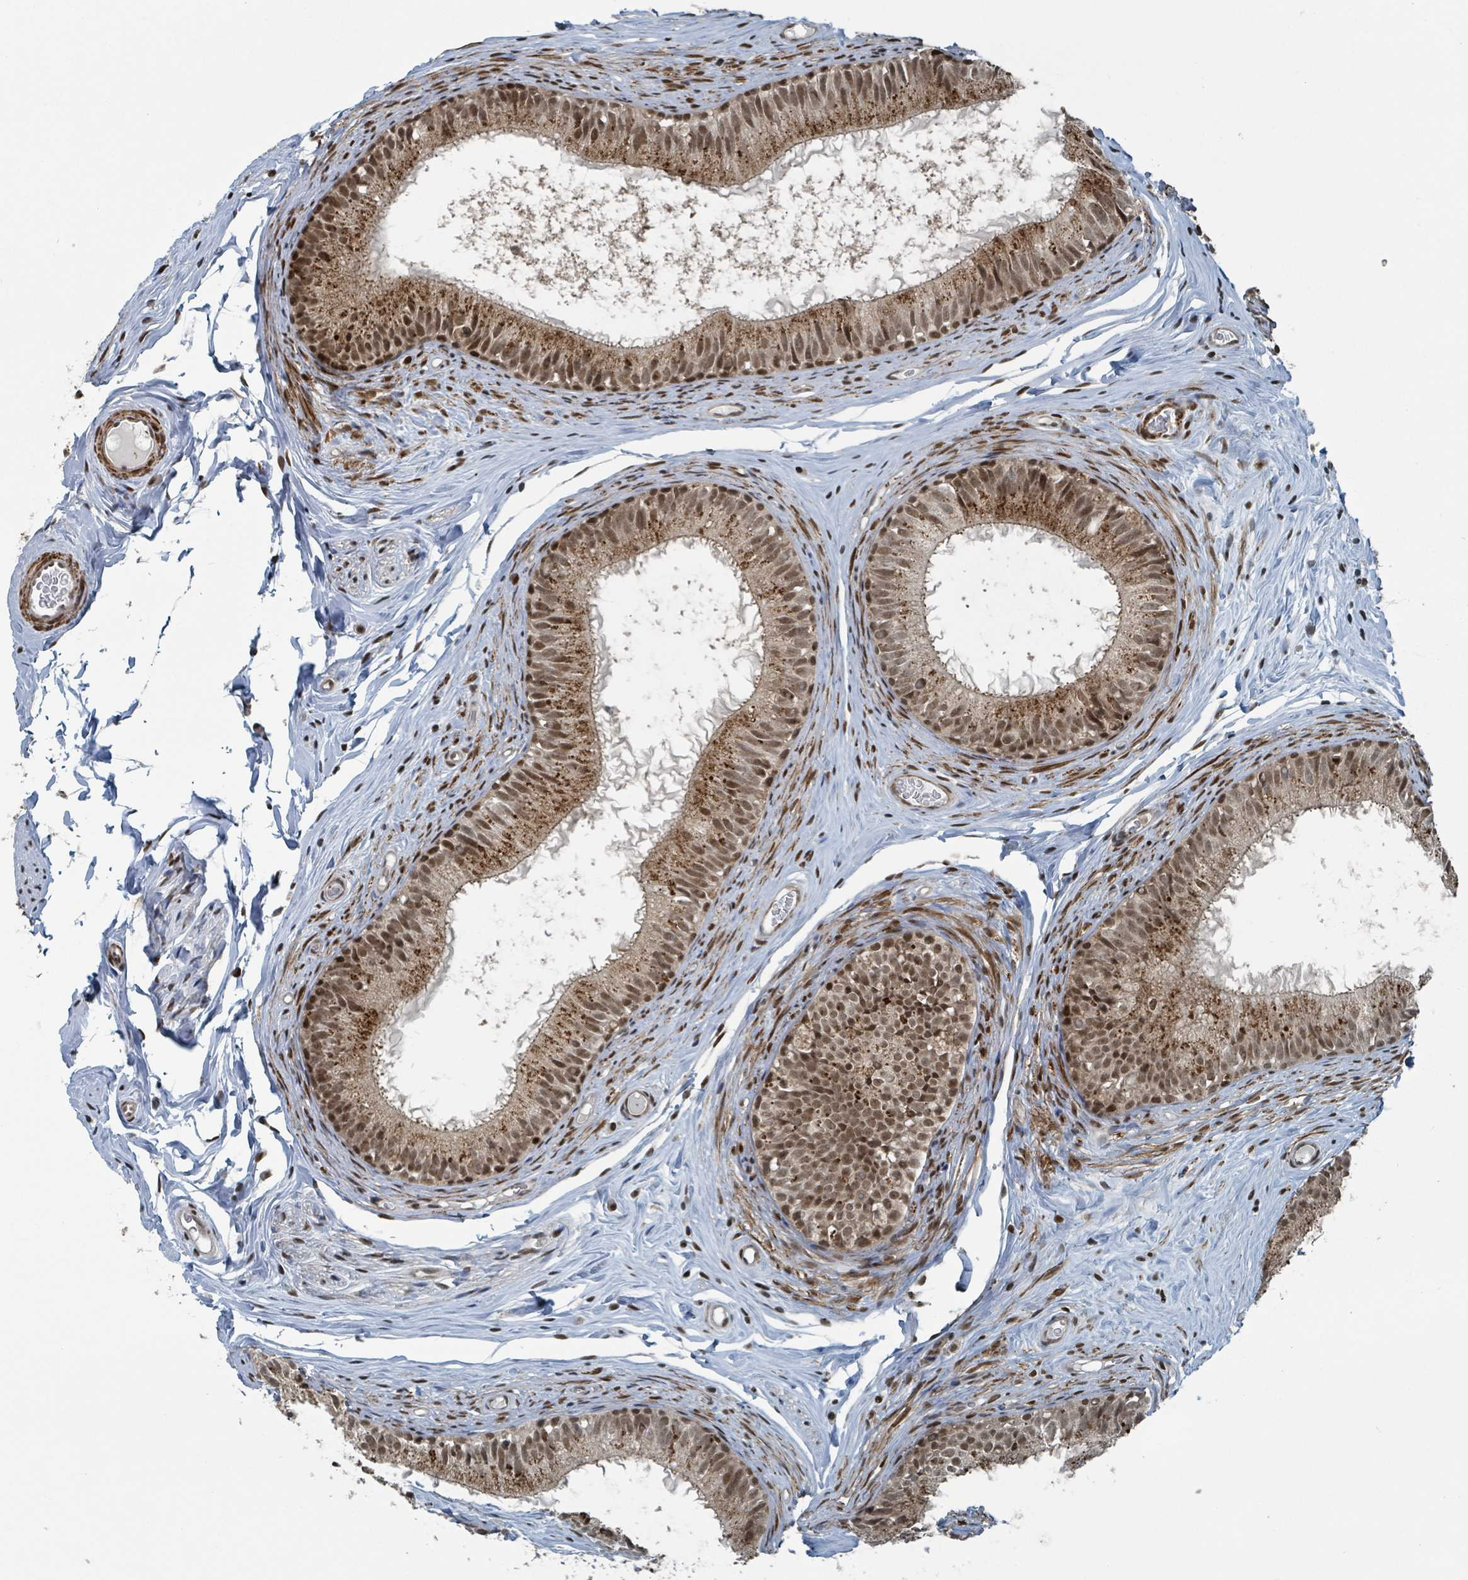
{"staining": {"intensity": "strong", "quantity": ">75%", "location": "cytoplasmic/membranous,nuclear"}, "tissue": "epididymis", "cell_type": "Glandular cells", "image_type": "normal", "snomed": [{"axis": "morphology", "description": "Normal tissue, NOS"}, {"axis": "topography", "description": "Epididymis"}], "caption": "Immunohistochemistry image of normal epididymis: human epididymis stained using IHC reveals high levels of strong protein expression localized specifically in the cytoplasmic/membranous,nuclear of glandular cells, appearing as a cytoplasmic/membranous,nuclear brown color.", "gene": "PHIP", "patient": {"sex": "male", "age": 25}}